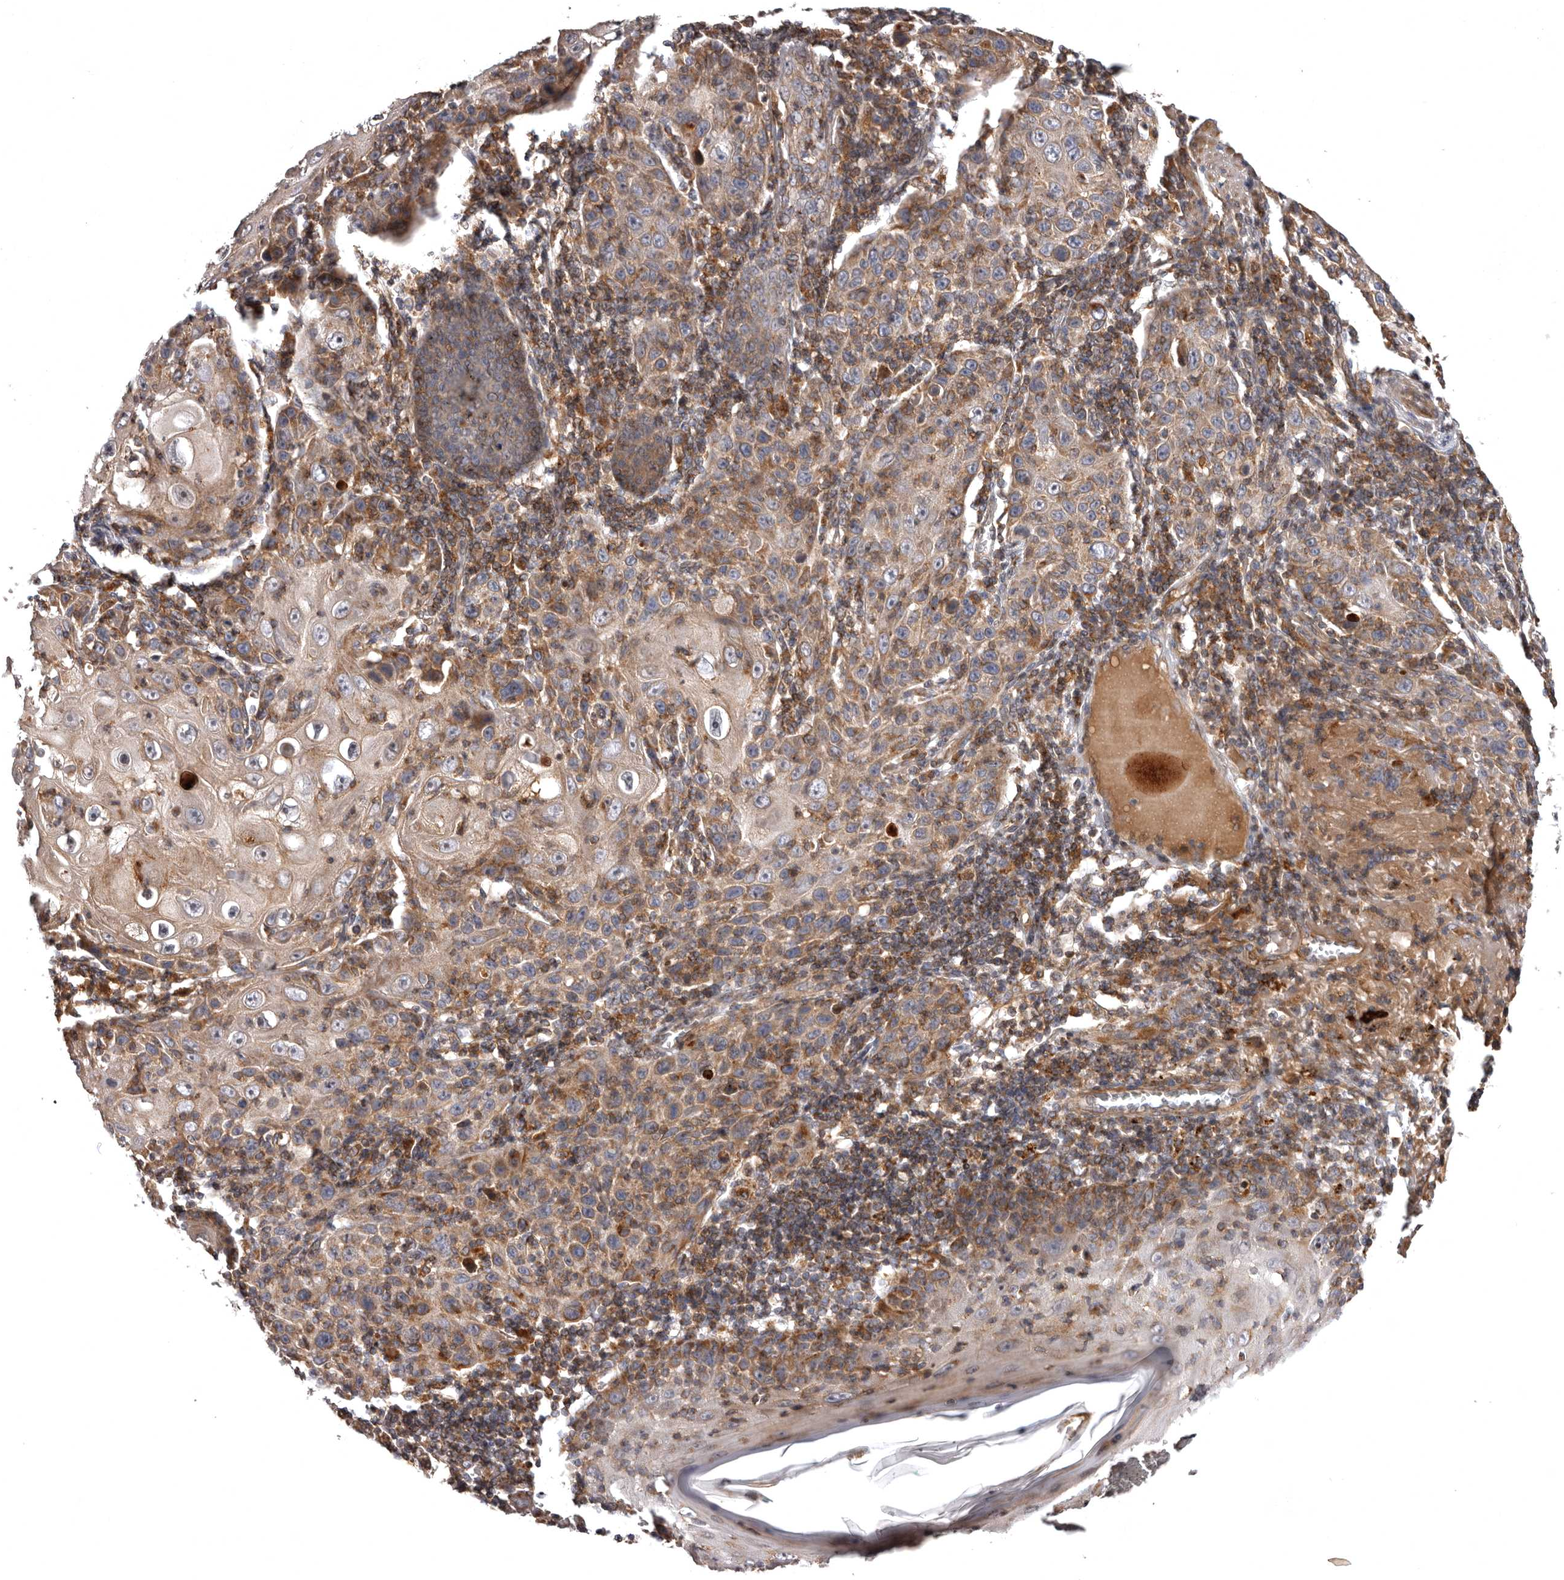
{"staining": {"intensity": "moderate", "quantity": ">75%", "location": "cytoplasmic/membranous"}, "tissue": "skin cancer", "cell_type": "Tumor cells", "image_type": "cancer", "snomed": [{"axis": "morphology", "description": "Squamous cell carcinoma, NOS"}, {"axis": "topography", "description": "Skin"}], "caption": "A medium amount of moderate cytoplasmic/membranous staining is present in approximately >75% of tumor cells in skin cancer tissue.", "gene": "ADCY2", "patient": {"sex": "female", "age": 88}}